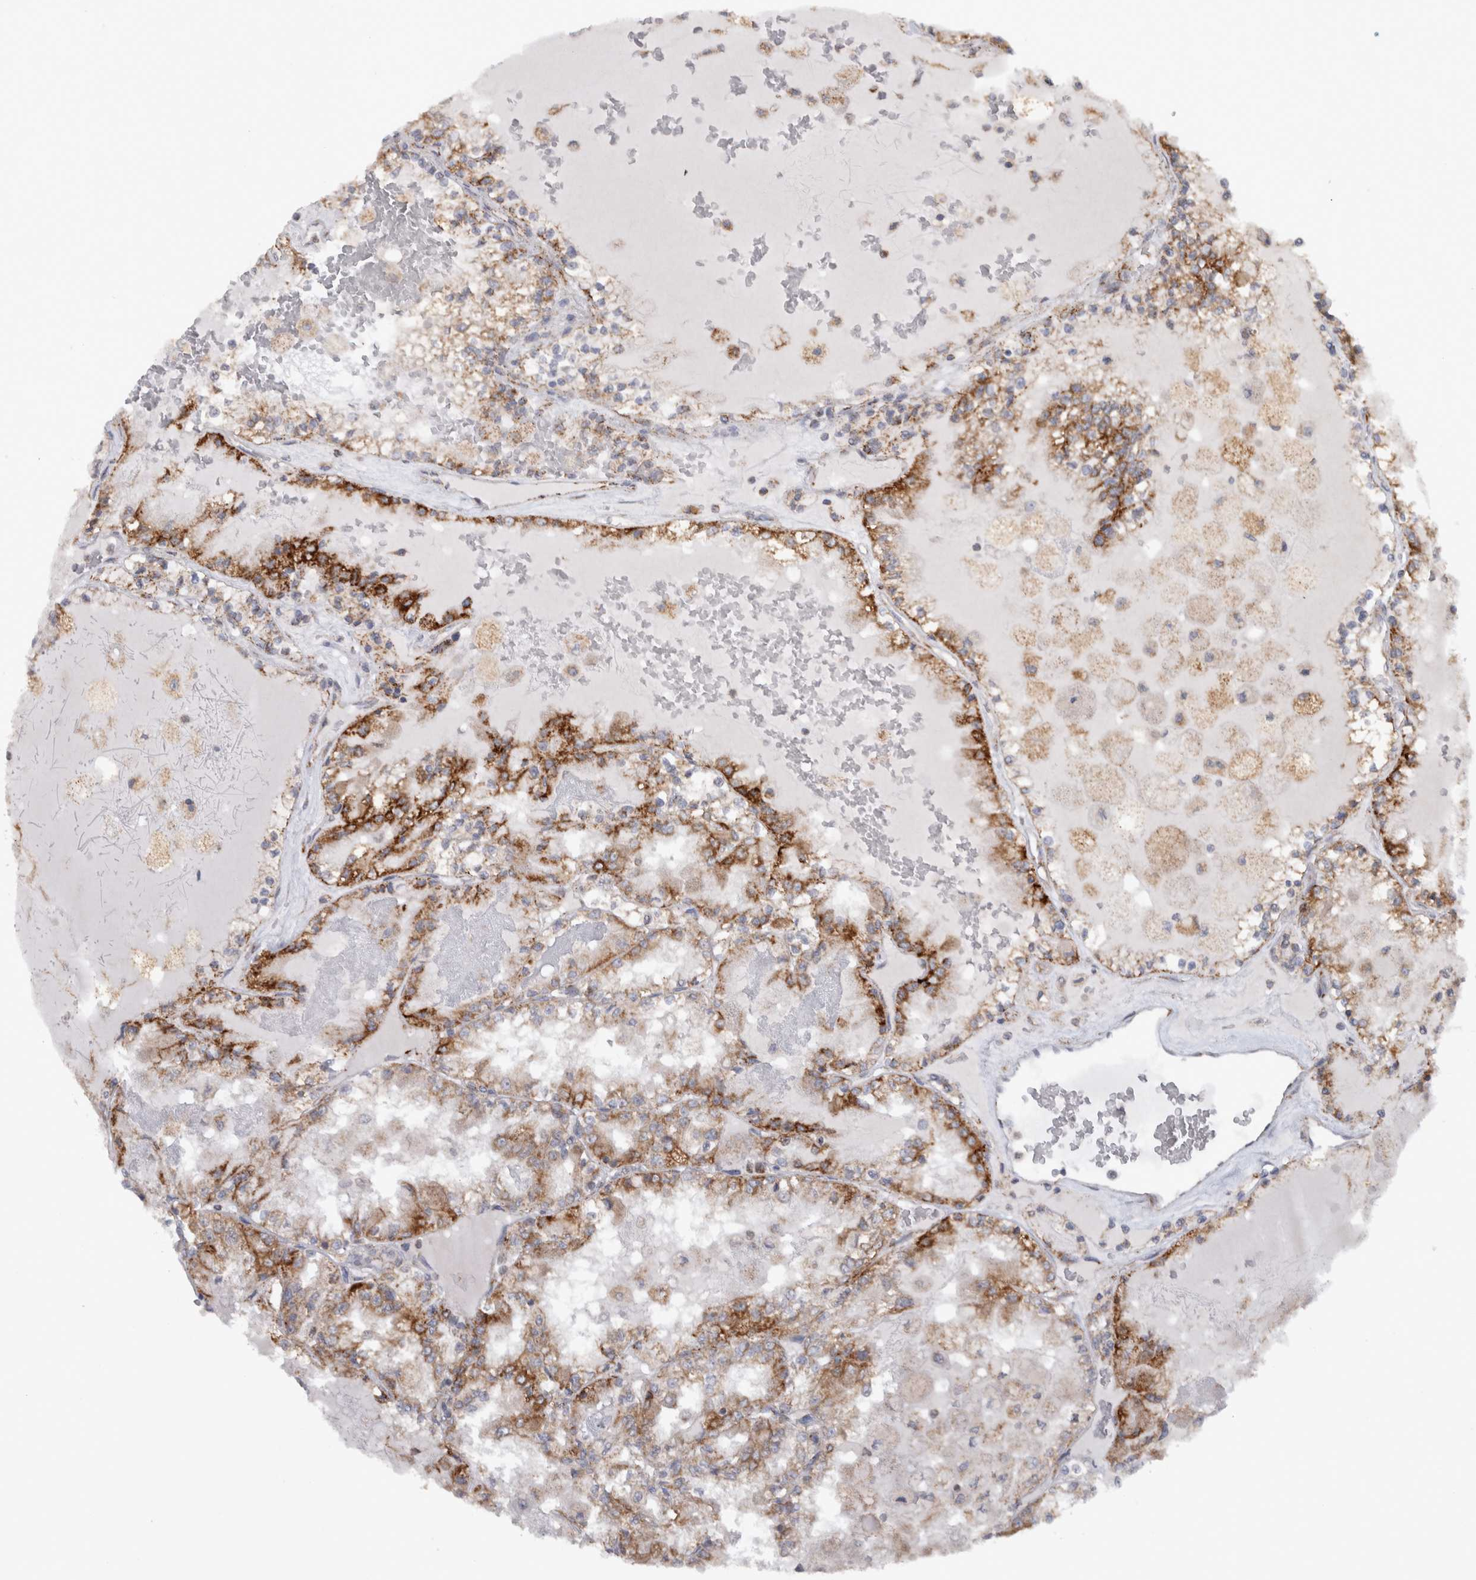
{"staining": {"intensity": "strong", "quantity": ">75%", "location": "cytoplasmic/membranous"}, "tissue": "renal cancer", "cell_type": "Tumor cells", "image_type": "cancer", "snomed": [{"axis": "morphology", "description": "Adenocarcinoma, NOS"}, {"axis": "topography", "description": "Kidney"}], "caption": "Renal cancer (adenocarcinoma) stained with a protein marker demonstrates strong staining in tumor cells.", "gene": "RAB18", "patient": {"sex": "female", "age": 56}}